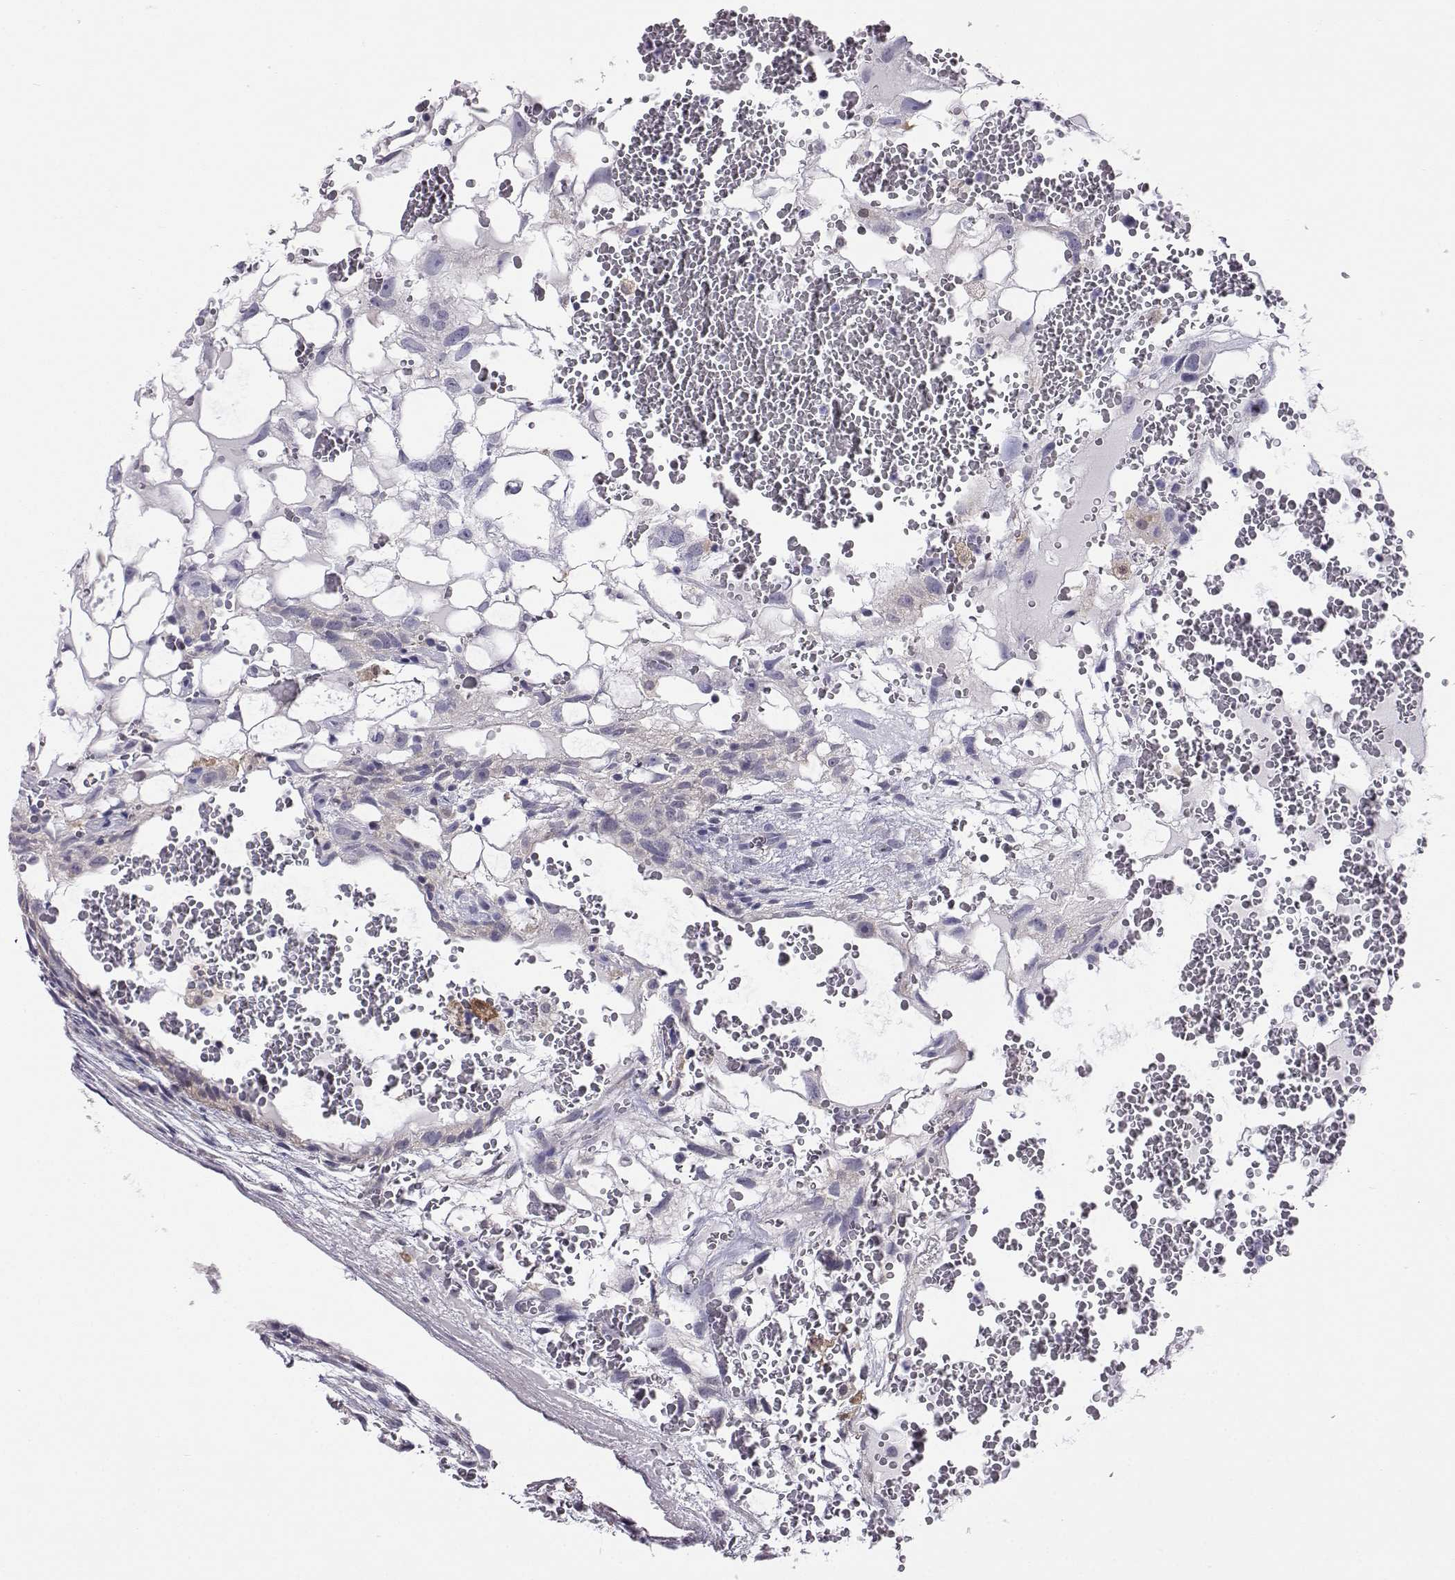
{"staining": {"intensity": "negative", "quantity": "none", "location": "none"}, "tissue": "testis cancer", "cell_type": "Tumor cells", "image_type": "cancer", "snomed": [{"axis": "morphology", "description": "Normal tissue, NOS"}, {"axis": "morphology", "description": "Carcinoma, Embryonal, NOS"}, {"axis": "topography", "description": "Testis"}], "caption": "This is an immunohistochemistry histopathology image of human testis cancer. There is no expression in tumor cells.", "gene": "AKR1B1", "patient": {"sex": "male", "age": 32}}